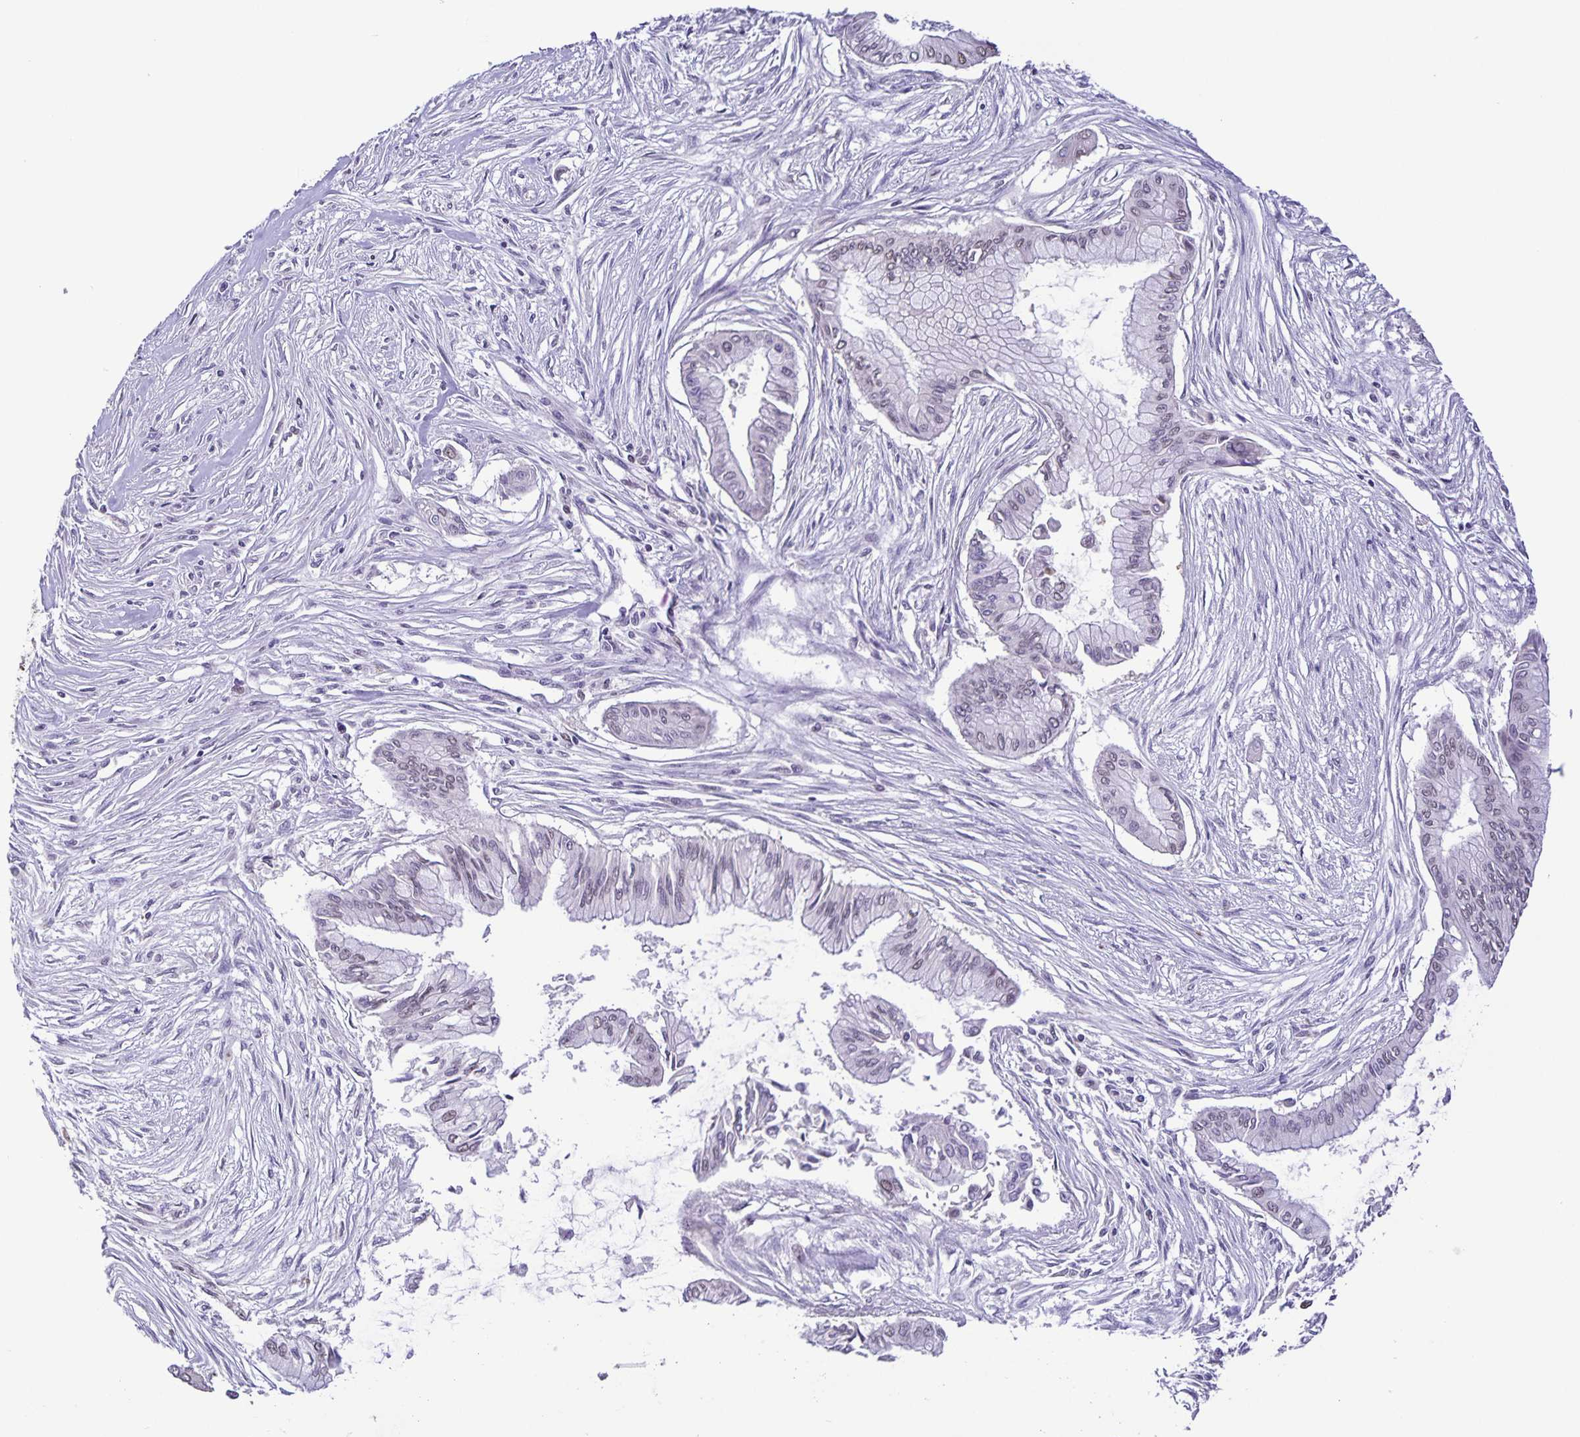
{"staining": {"intensity": "negative", "quantity": "none", "location": "none"}, "tissue": "pancreatic cancer", "cell_type": "Tumor cells", "image_type": "cancer", "snomed": [{"axis": "morphology", "description": "Adenocarcinoma, NOS"}, {"axis": "topography", "description": "Pancreas"}], "caption": "High magnification brightfield microscopy of adenocarcinoma (pancreatic) stained with DAB (3,3'-diaminobenzidine) (brown) and counterstained with hematoxylin (blue): tumor cells show no significant staining.", "gene": "ONECUT2", "patient": {"sex": "female", "age": 68}}